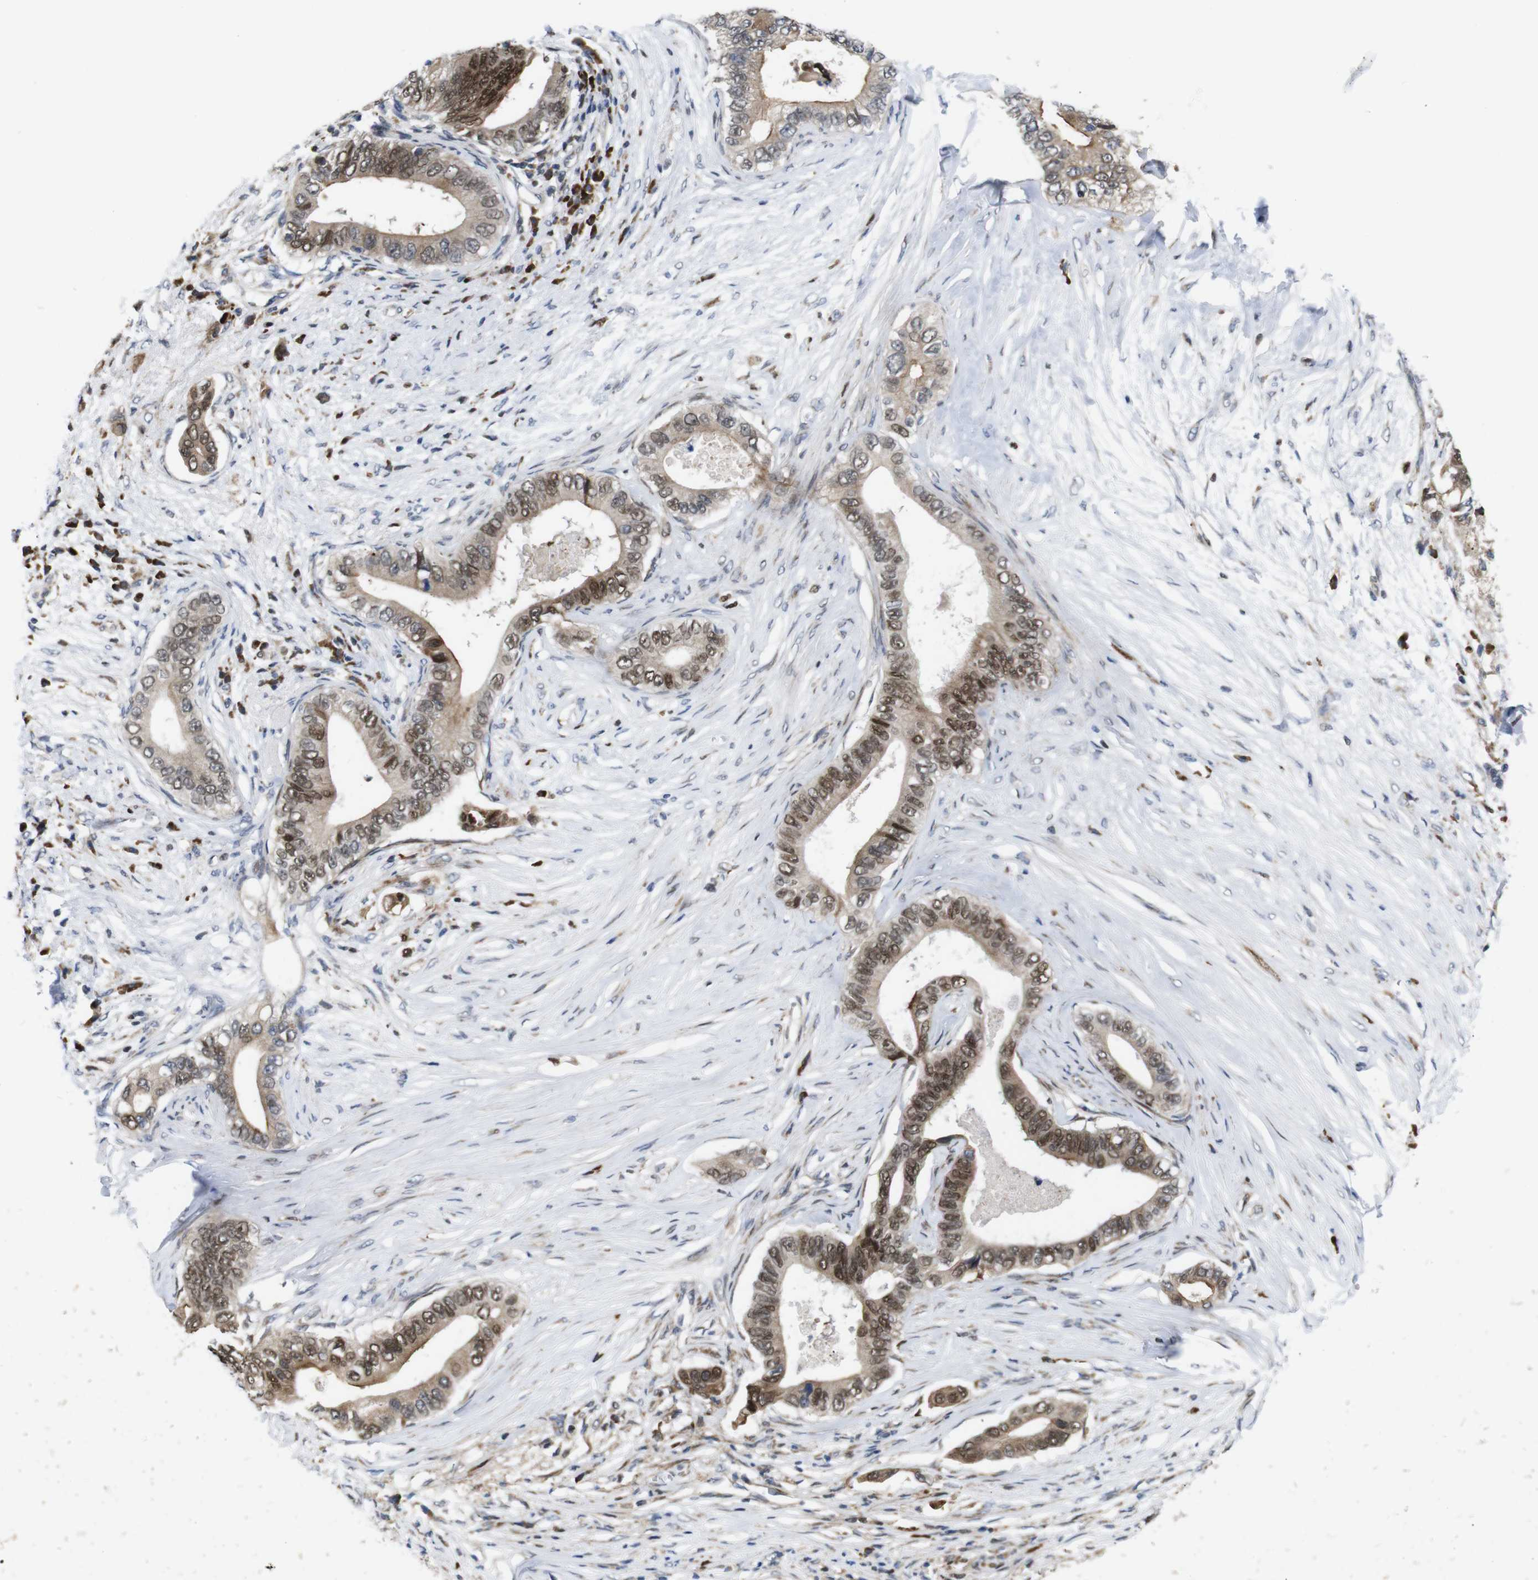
{"staining": {"intensity": "moderate", "quantity": "25%-75%", "location": "cytoplasmic/membranous,nuclear"}, "tissue": "pancreatic cancer", "cell_type": "Tumor cells", "image_type": "cancer", "snomed": [{"axis": "morphology", "description": "Adenocarcinoma, NOS"}, {"axis": "topography", "description": "Pancreas"}], "caption": "Immunohistochemical staining of human pancreatic cancer (adenocarcinoma) demonstrates moderate cytoplasmic/membranous and nuclear protein staining in approximately 25%-75% of tumor cells. Ihc stains the protein of interest in brown and the nuclei are stained blue.", "gene": "PTPN1", "patient": {"sex": "male", "age": 77}}